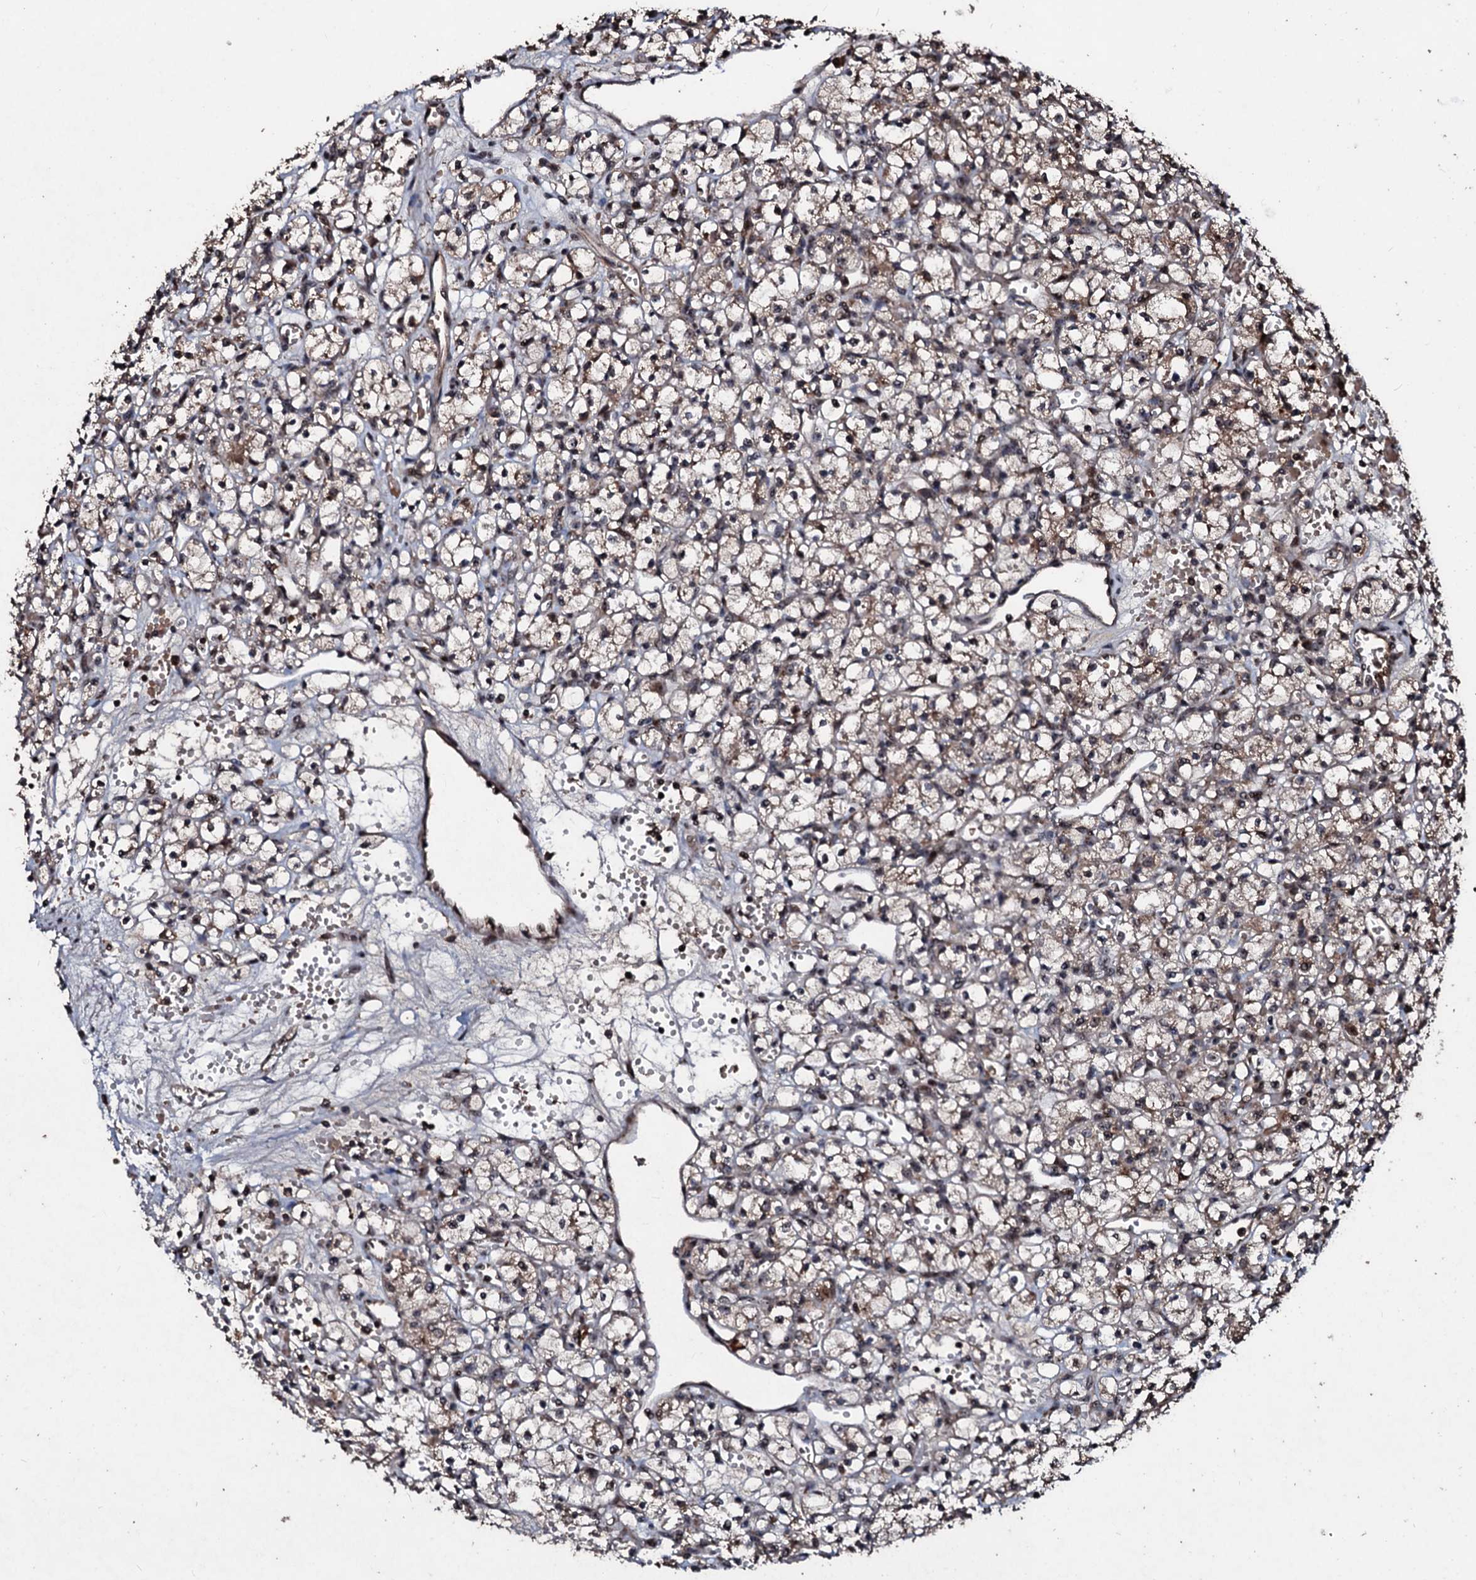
{"staining": {"intensity": "weak", "quantity": "<25%", "location": "cytoplasmic/membranous"}, "tissue": "renal cancer", "cell_type": "Tumor cells", "image_type": "cancer", "snomed": [{"axis": "morphology", "description": "Adenocarcinoma, NOS"}, {"axis": "topography", "description": "Kidney"}], "caption": "DAB immunohistochemical staining of renal cancer (adenocarcinoma) demonstrates no significant expression in tumor cells.", "gene": "SUPT7L", "patient": {"sex": "female", "age": 59}}